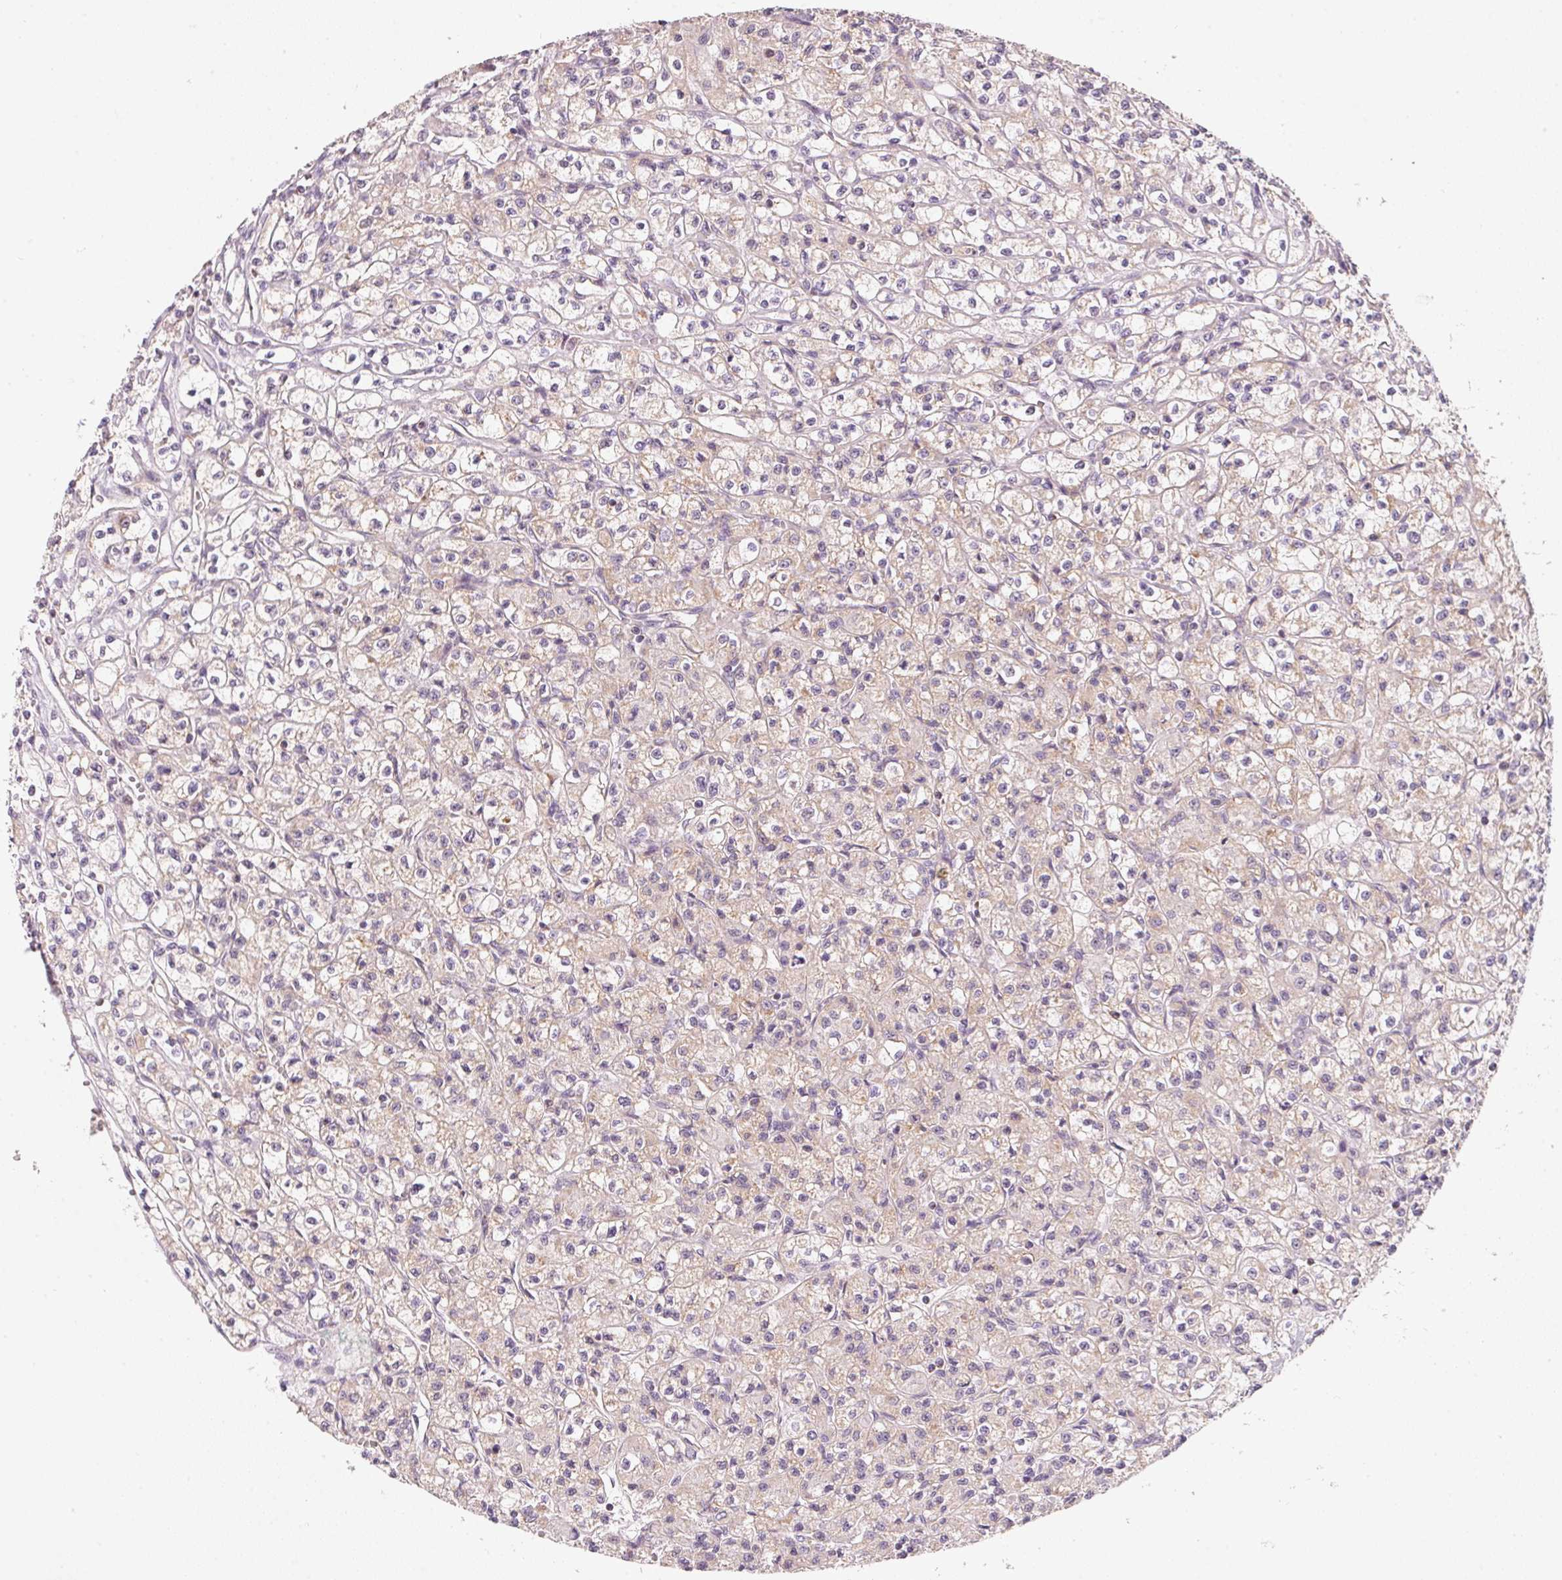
{"staining": {"intensity": "weak", "quantity": ">75%", "location": "cytoplasmic/membranous"}, "tissue": "renal cancer", "cell_type": "Tumor cells", "image_type": "cancer", "snomed": [{"axis": "morphology", "description": "Adenocarcinoma, NOS"}, {"axis": "topography", "description": "Kidney"}], "caption": "Renal adenocarcinoma stained with a brown dye reveals weak cytoplasmic/membranous positive positivity in about >75% of tumor cells.", "gene": "COQ7", "patient": {"sex": "female", "age": 70}}